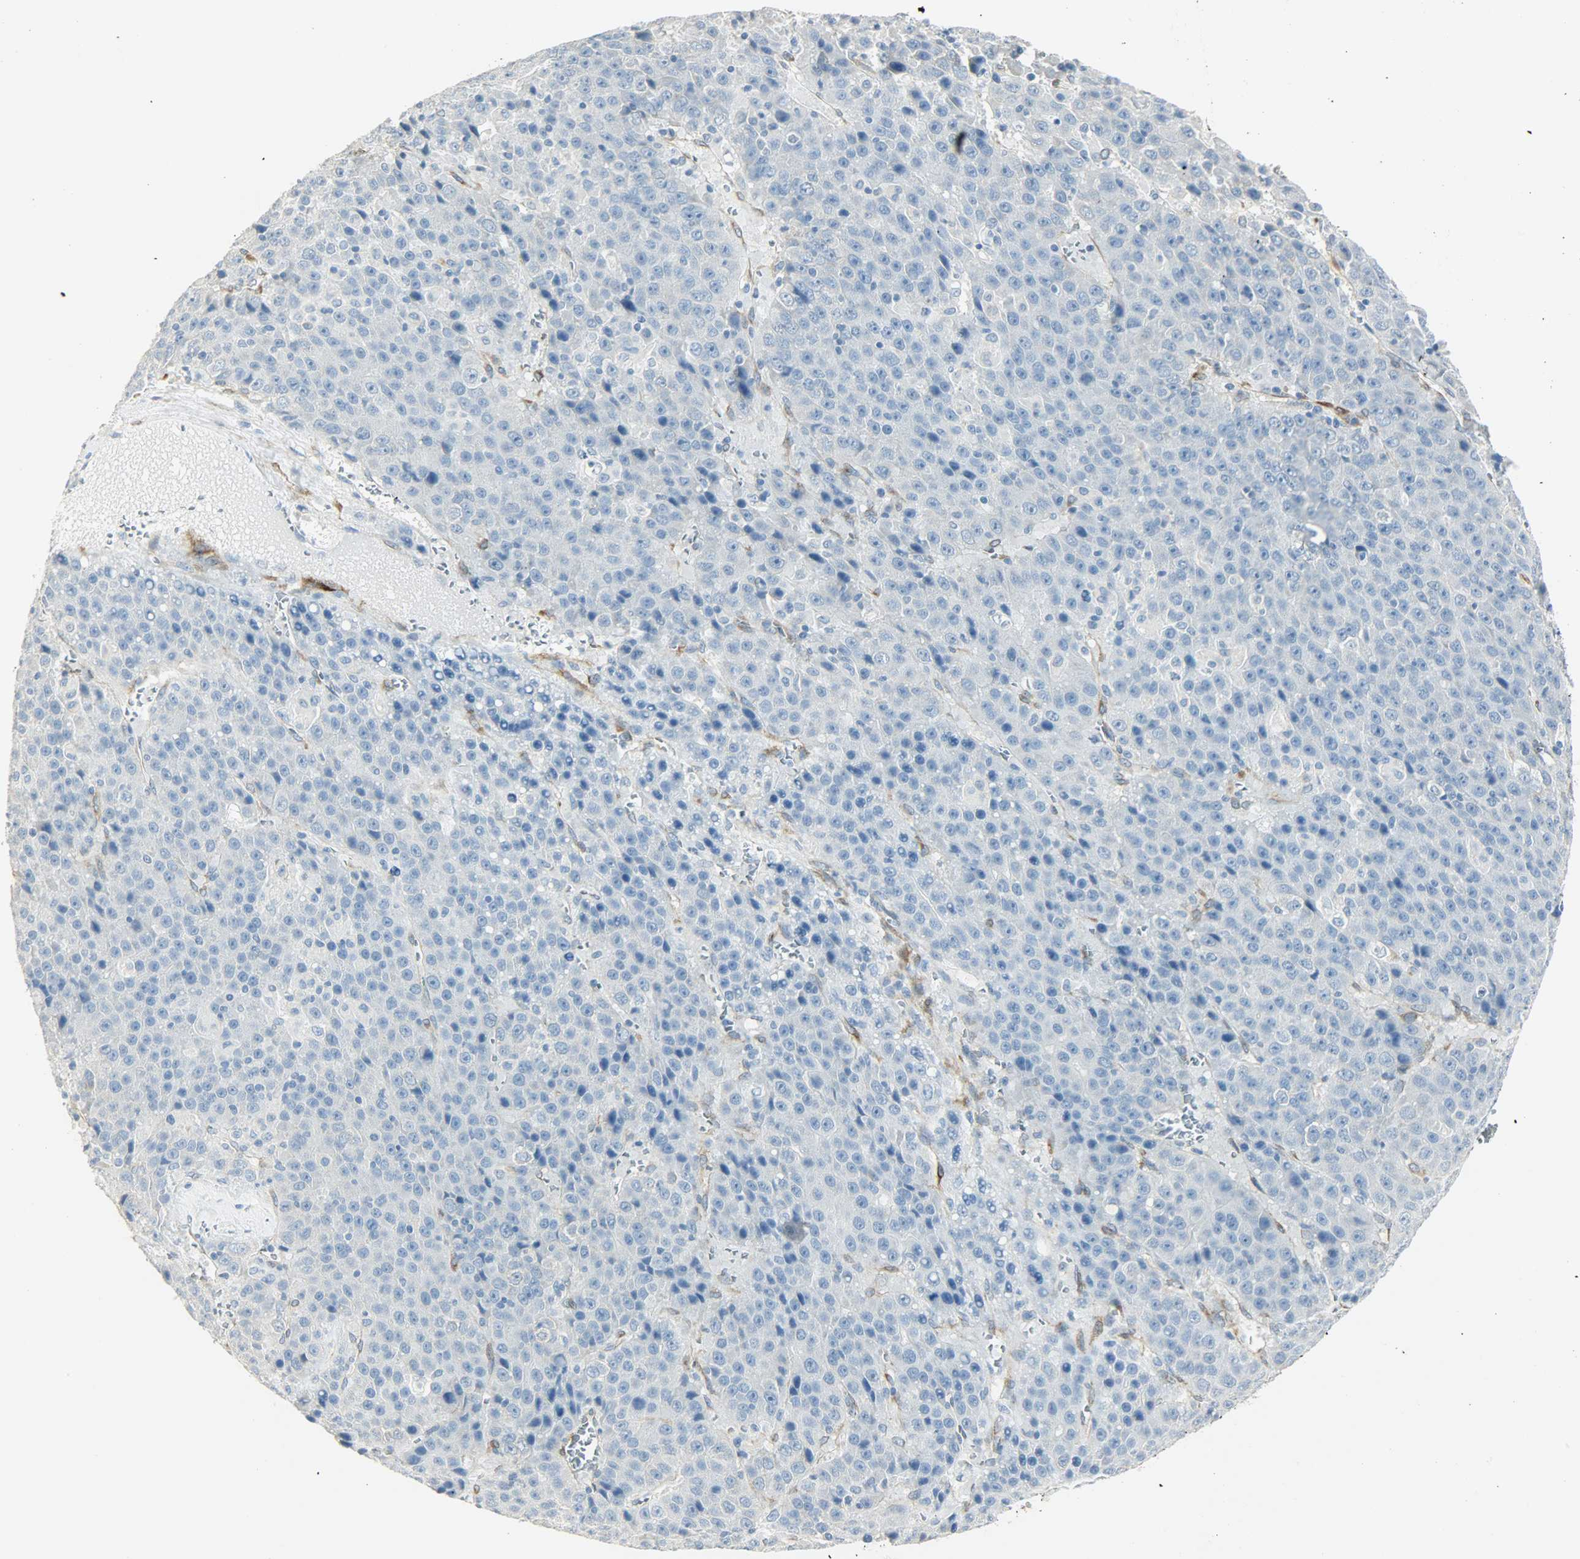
{"staining": {"intensity": "negative", "quantity": "none", "location": "none"}, "tissue": "liver cancer", "cell_type": "Tumor cells", "image_type": "cancer", "snomed": [{"axis": "morphology", "description": "Carcinoma, Hepatocellular, NOS"}, {"axis": "topography", "description": "Liver"}], "caption": "Immunohistochemical staining of liver cancer (hepatocellular carcinoma) shows no significant expression in tumor cells. (Brightfield microscopy of DAB (3,3'-diaminobenzidine) immunohistochemistry at high magnification).", "gene": "PKD2", "patient": {"sex": "female", "age": 53}}